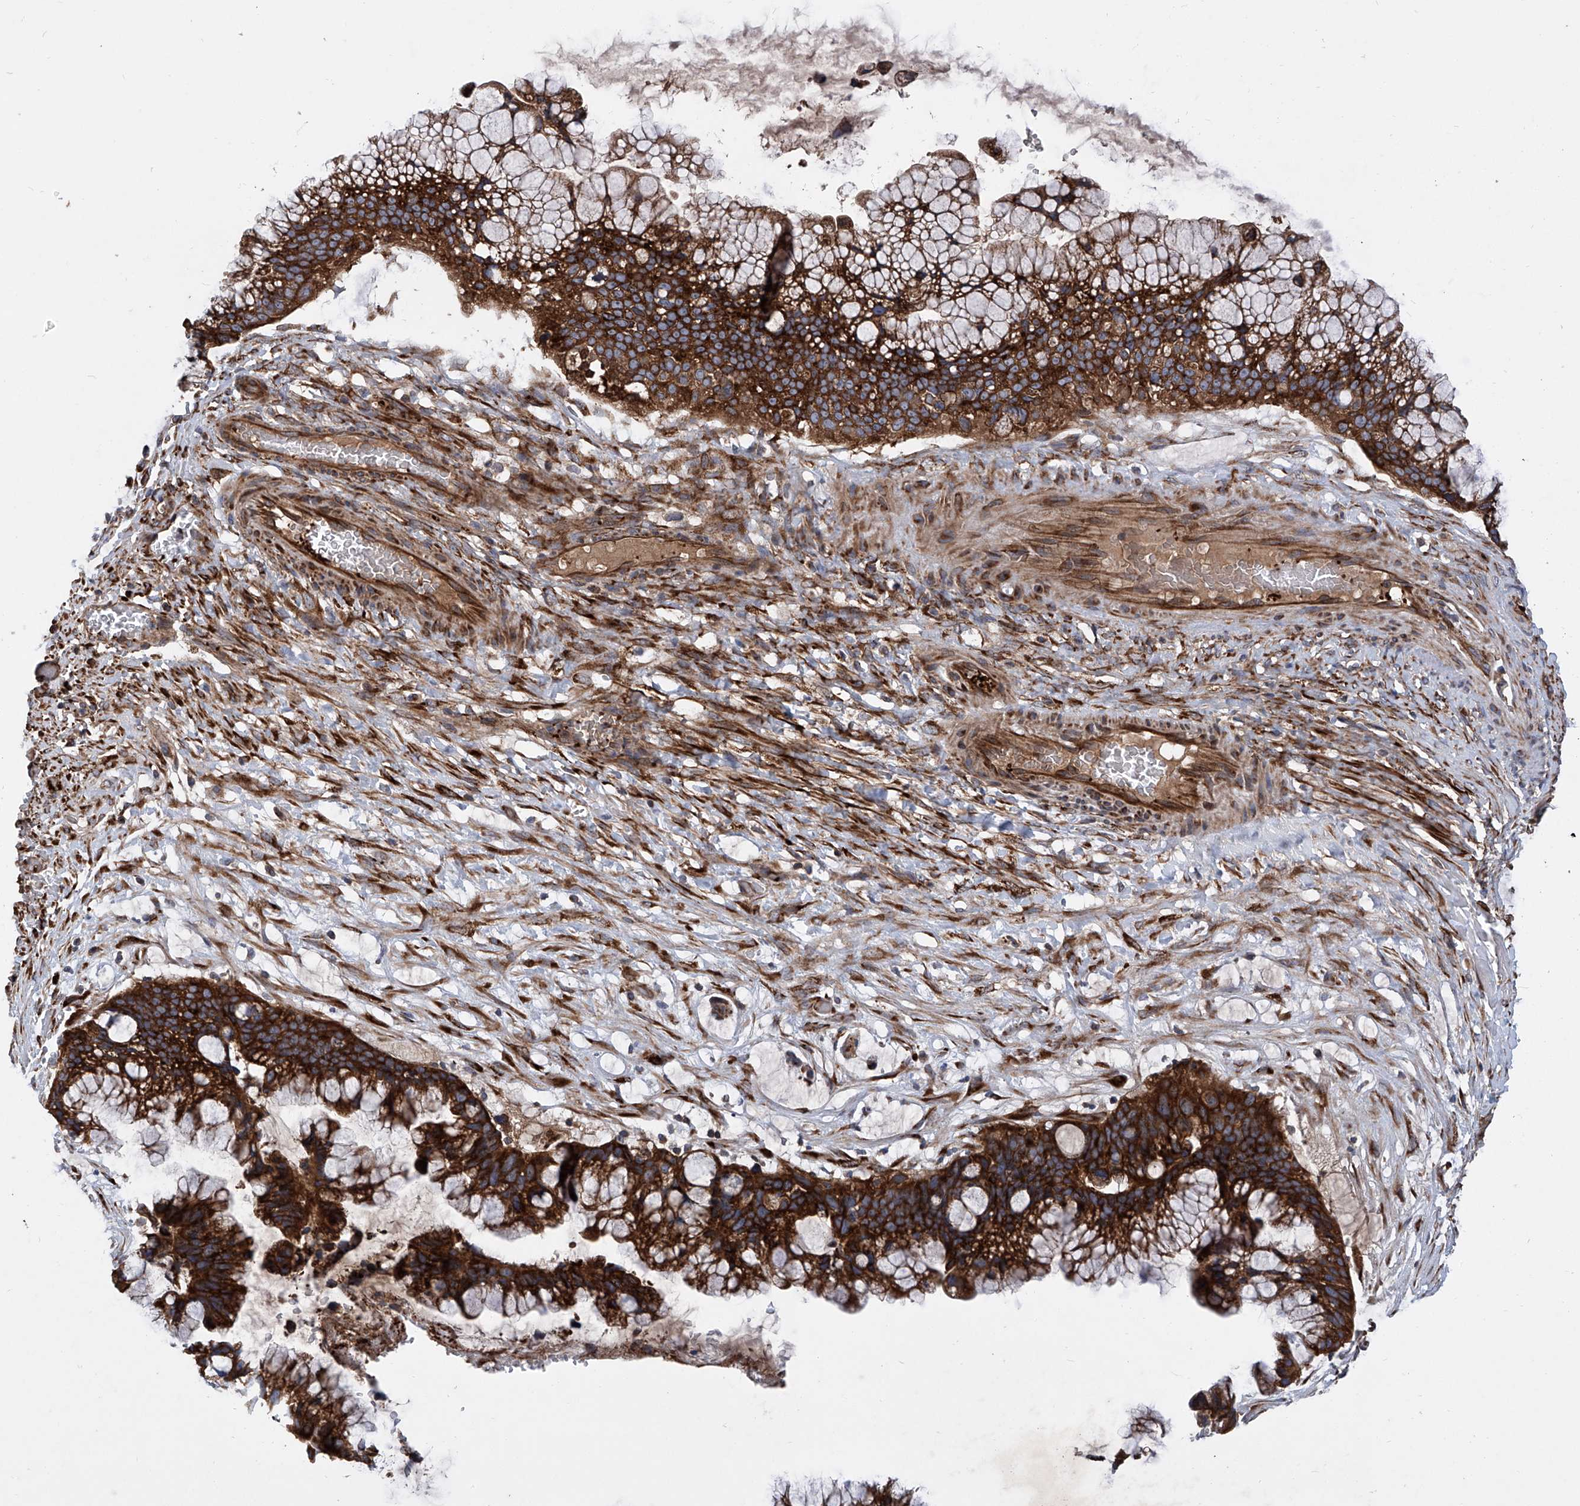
{"staining": {"intensity": "strong", "quantity": ">75%", "location": "cytoplasmic/membranous"}, "tissue": "ovarian cancer", "cell_type": "Tumor cells", "image_type": "cancer", "snomed": [{"axis": "morphology", "description": "Cystadenocarcinoma, mucinous, NOS"}, {"axis": "topography", "description": "Ovary"}], "caption": "Ovarian cancer (mucinous cystadenocarcinoma) tissue reveals strong cytoplasmic/membranous positivity in approximately >75% of tumor cells The staining was performed using DAB, with brown indicating positive protein expression. Nuclei are stained blue with hematoxylin.", "gene": "ASCC3", "patient": {"sex": "female", "age": 37}}